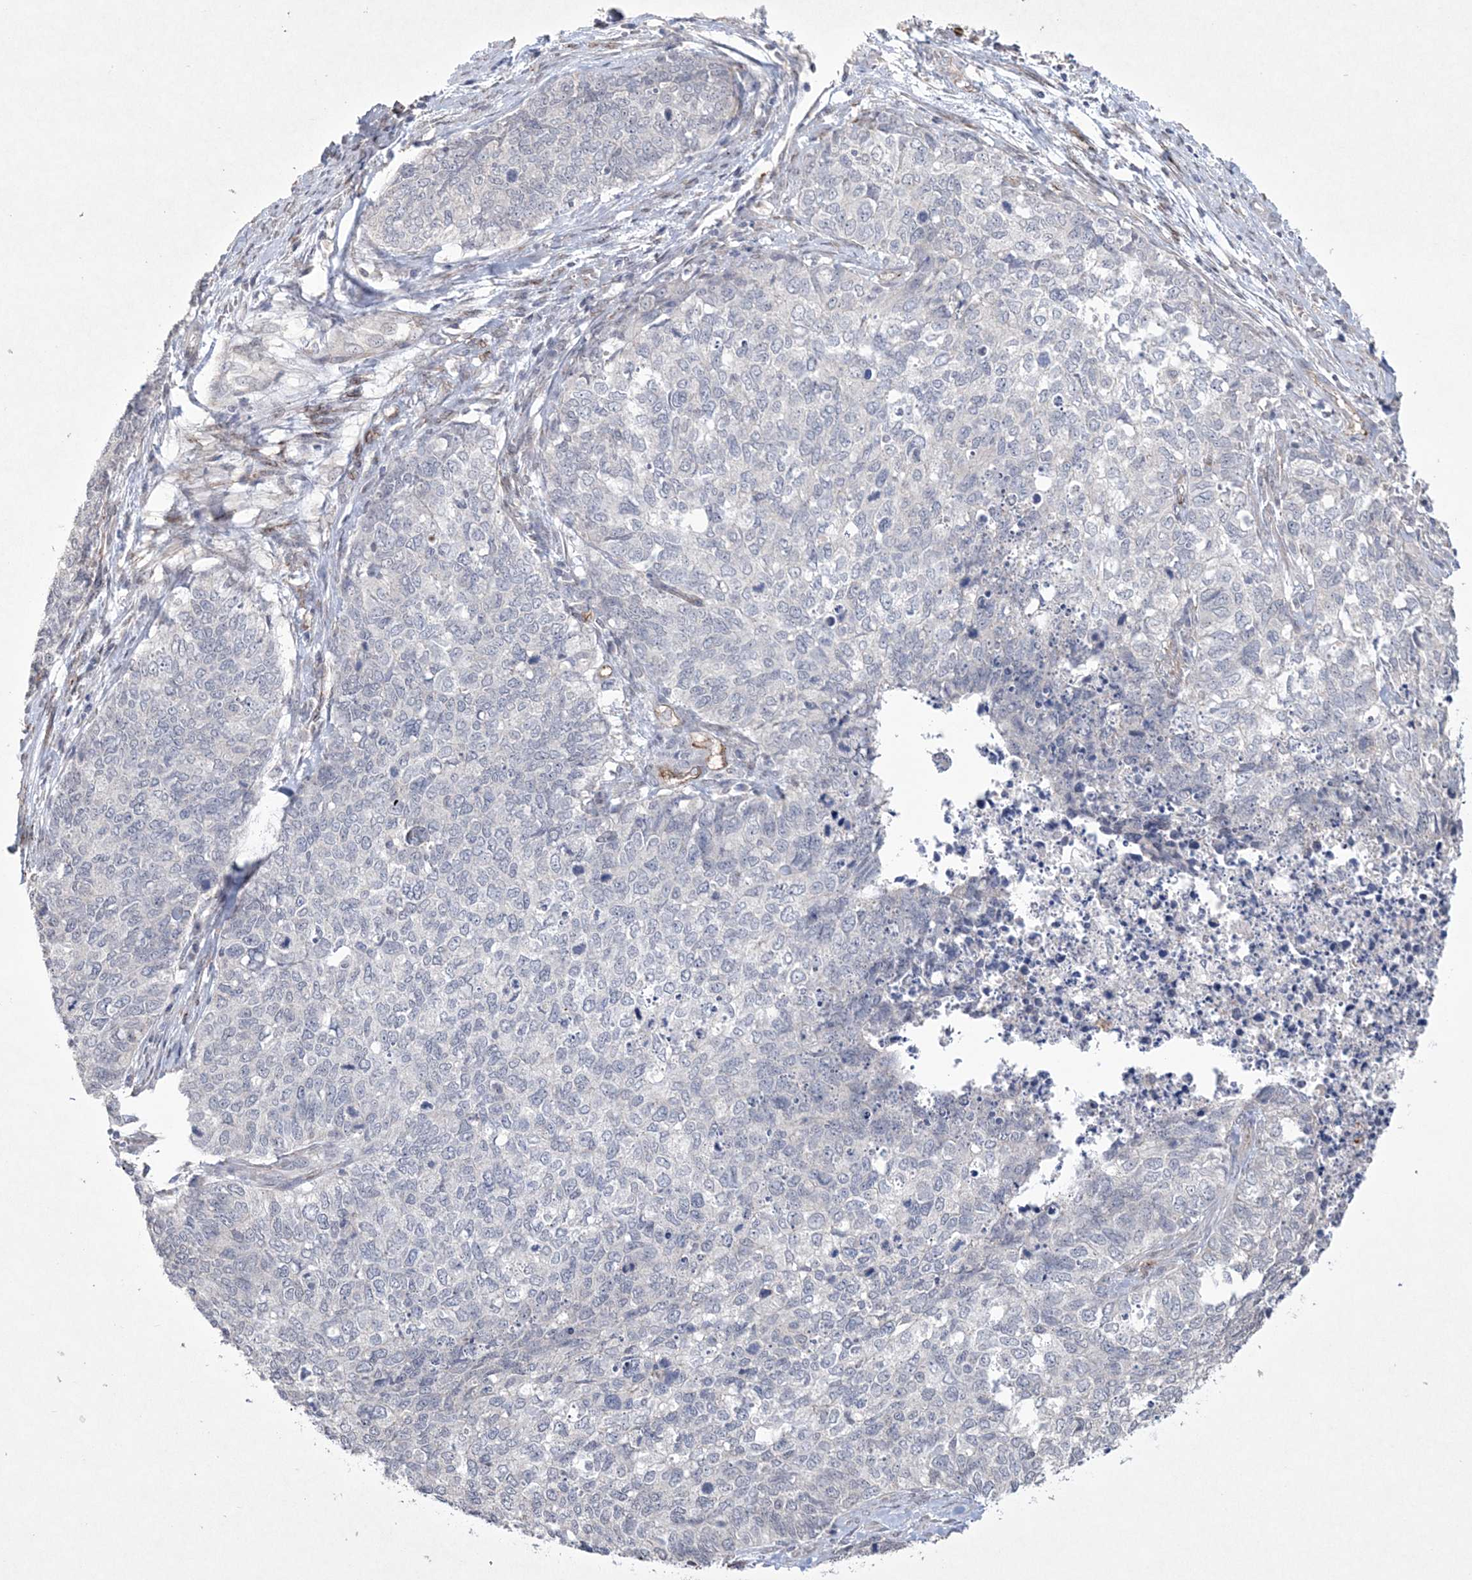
{"staining": {"intensity": "negative", "quantity": "none", "location": "none"}, "tissue": "cervical cancer", "cell_type": "Tumor cells", "image_type": "cancer", "snomed": [{"axis": "morphology", "description": "Squamous cell carcinoma, NOS"}, {"axis": "topography", "description": "Cervix"}], "caption": "High power microscopy histopathology image of an IHC histopathology image of cervical cancer, revealing no significant staining in tumor cells. Nuclei are stained in blue.", "gene": "DPCD", "patient": {"sex": "female", "age": 63}}